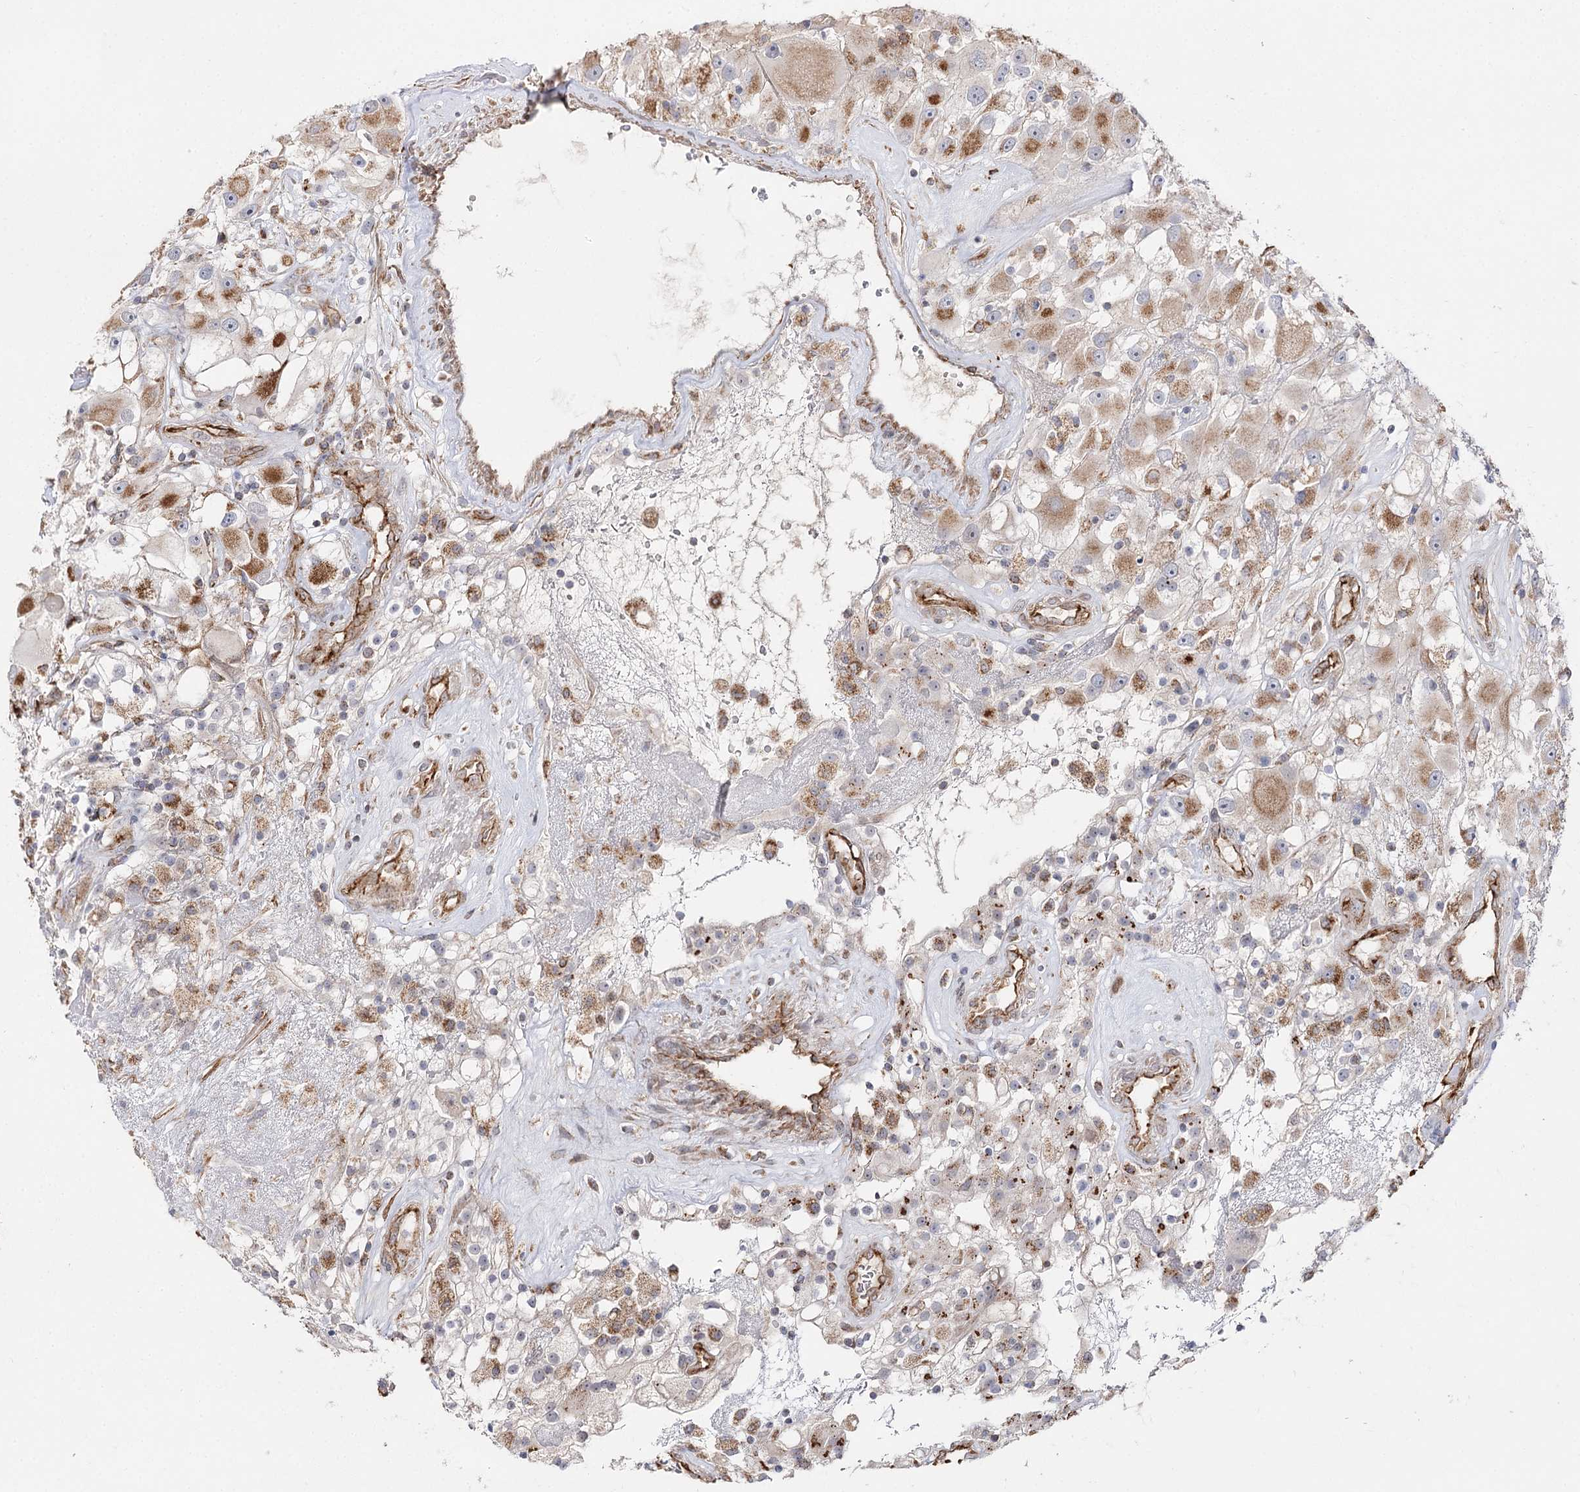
{"staining": {"intensity": "moderate", "quantity": "25%-75%", "location": "cytoplasmic/membranous"}, "tissue": "renal cancer", "cell_type": "Tumor cells", "image_type": "cancer", "snomed": [{"axis": "morphology", "description": "Adenocarcinoma, NOS"}, {"axis": "topography", "description": "Kidney"}], "caption": "A medium amount of moderate cytoplasmic/membranous expression is appreciated in about 25%-75% of tumor cells in renal cancer tissue. (DAB IHC, brown staining for protein, blue staining for nuclei).", "gene": "CBR4", "patient": {"sex": "female", "age": 52}}